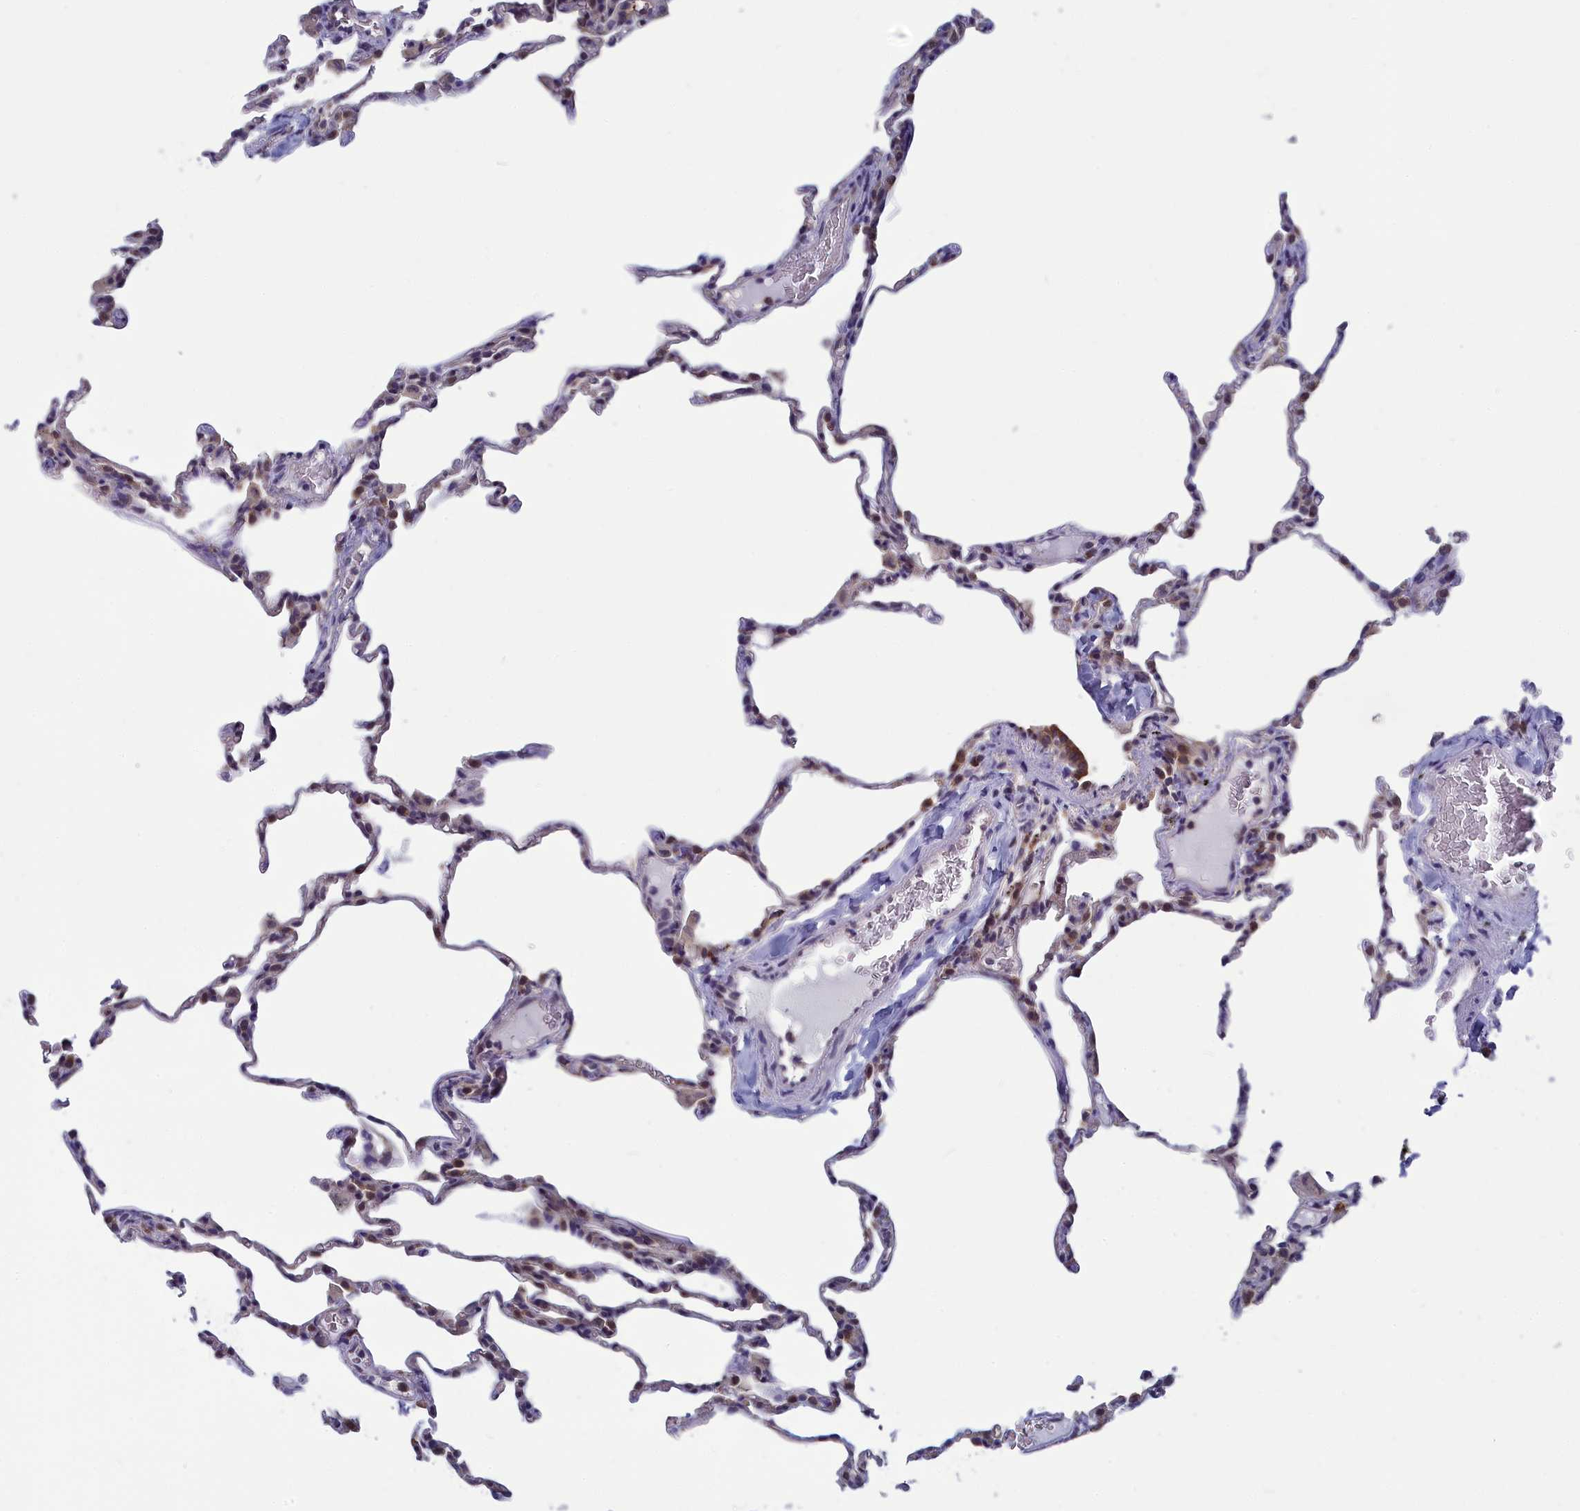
{"staining": {"intensity": "moderate", "quantity": "<25%", "location": "nuclear"}, "tissue": "lung", "cell_type": "Alveolar cells", "image_type": "normal", "snomed": [{"axis": "morphology", "description": "Normal tissue, NOS"}, {"axis": "topography", "description": "Lung"}], "caption": "Lung stained with immunohistochemistry shows moderate nuclear positivity in about <25% of alveolar cells.", "gene": "MRI1", "patient": {"sex": "male", "age": 20}}